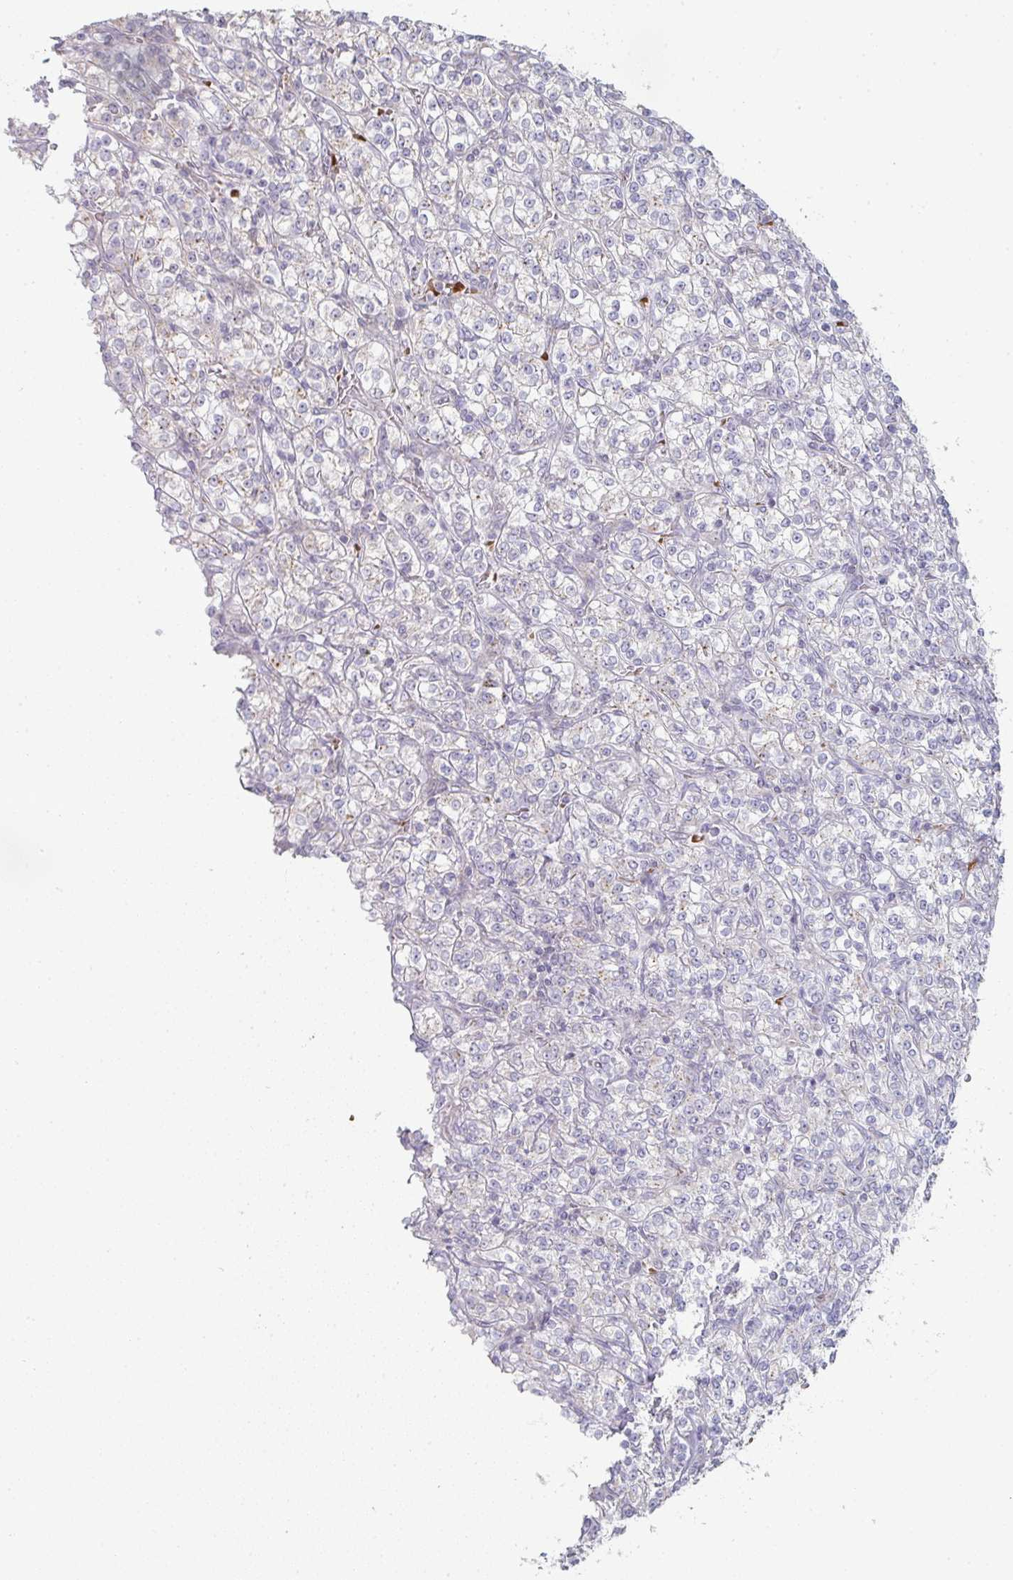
{"staining": {"intensity": "weak", "quantity": "<25%", "location": "cytoplasmic/membranous"}, "tissue": "renal cancer", "cell_type": "Tumor cells", "image_type": "cancer", "snomed": [{"axis": "morphology", "description": "Adenocarcinoma, NOS"}, {"axis": "topography", "description": "Kidney"}], "caption": "Protein analysis of renal cancer reveals no significant staining in tumor cells.", "gene": "ZNF526", "patient": {"sex": "male", "age": 77}}